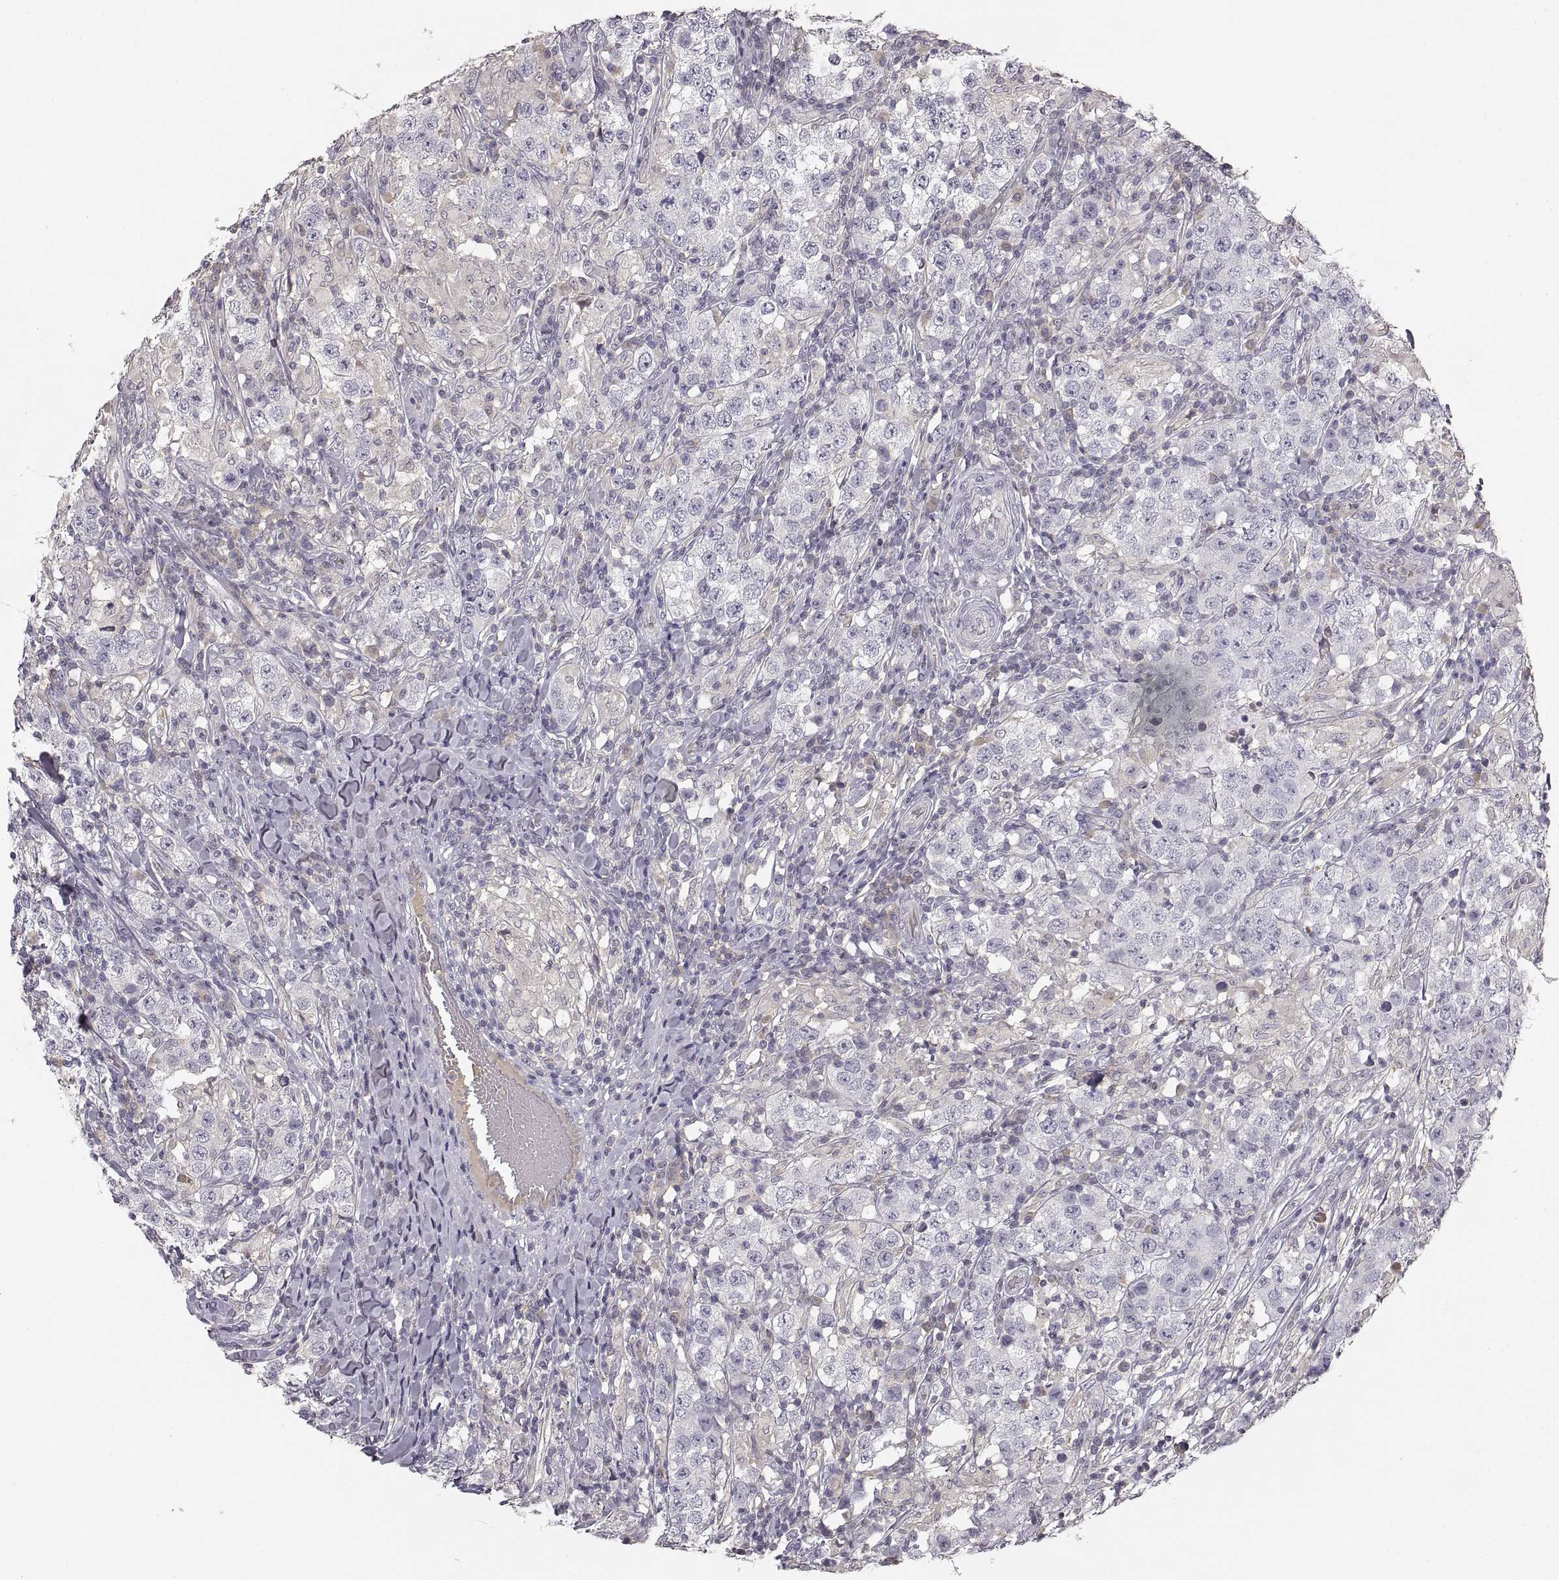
{"staining": {"intensity": "negative", "quantity": "none", "location": "none"}, "tissue": "testis cancer", "cell_type": "Tumor cells", "image_type": "cancer", "snomed": [{"axis": "morphology", "description": "Seminoma, NOS"}, {"axis": "morphology", "description": "Carcinoma, Embryonal, NOS"}, {"axis": "topography", "description": "Testis"}], "caption": "DAB immunohistochemical staining of testis cancer (seminoma) reveals no significant positivity in tumor cells.", "gene": "RUNDC3A", "patient": {"sex": "male", "age": 41}}